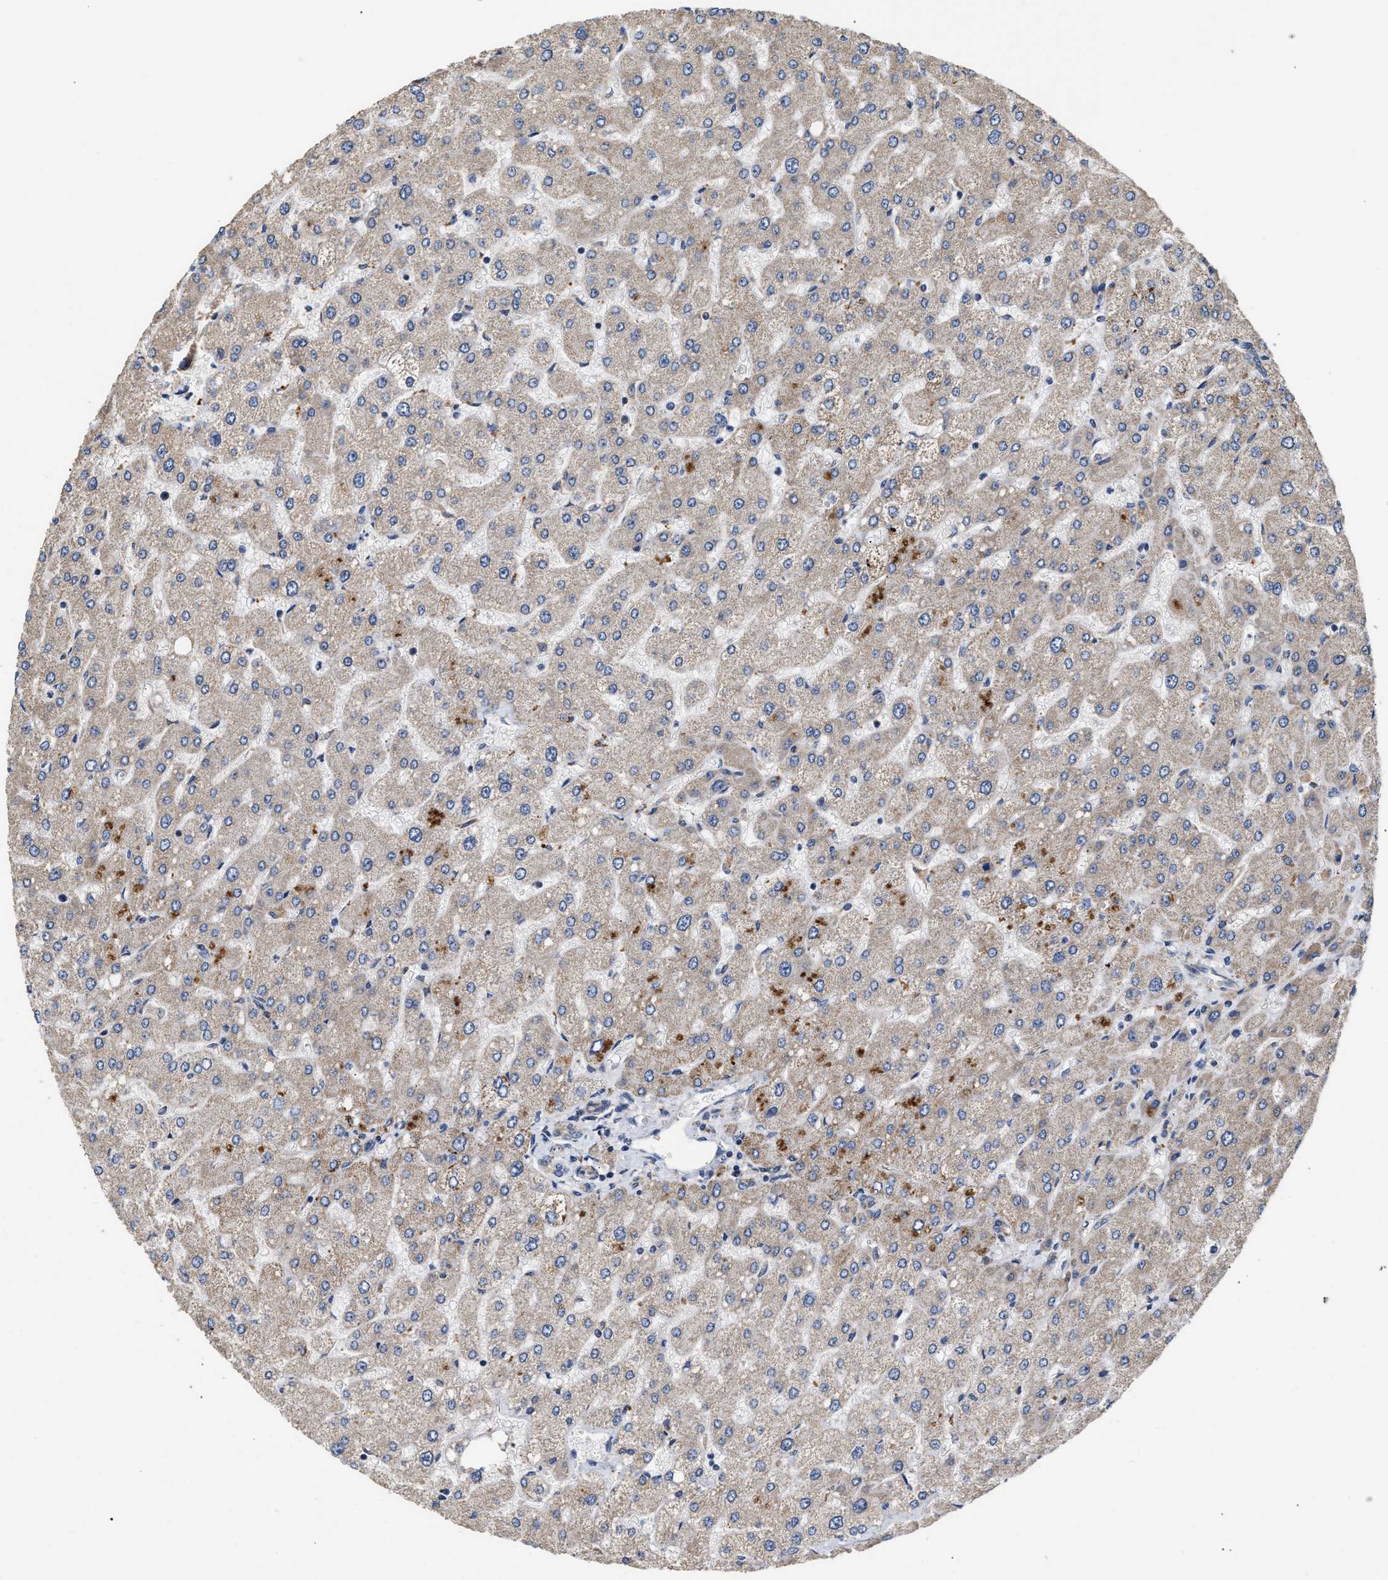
{"staining": {"intensity": "negative", "quantity": "none", "location": "none"}, "tissue": "liver", "cell_type": "Cholangiocytes", "image_type": "normal", "snomed": [{"axis": "morphology", "description": "Normal tissue, NOS"}, {"axis": "topography", "description": "Liver"}], "caption": "This image is of unremarkable liver stained with immunohistochemistry (IHC) to label a protein in brown with the nuclei are counter-stained blue. There is no positivity in cholangiocytes.", "gene": "TMEM168", "patient": {"sex": "male", "age": 55}}